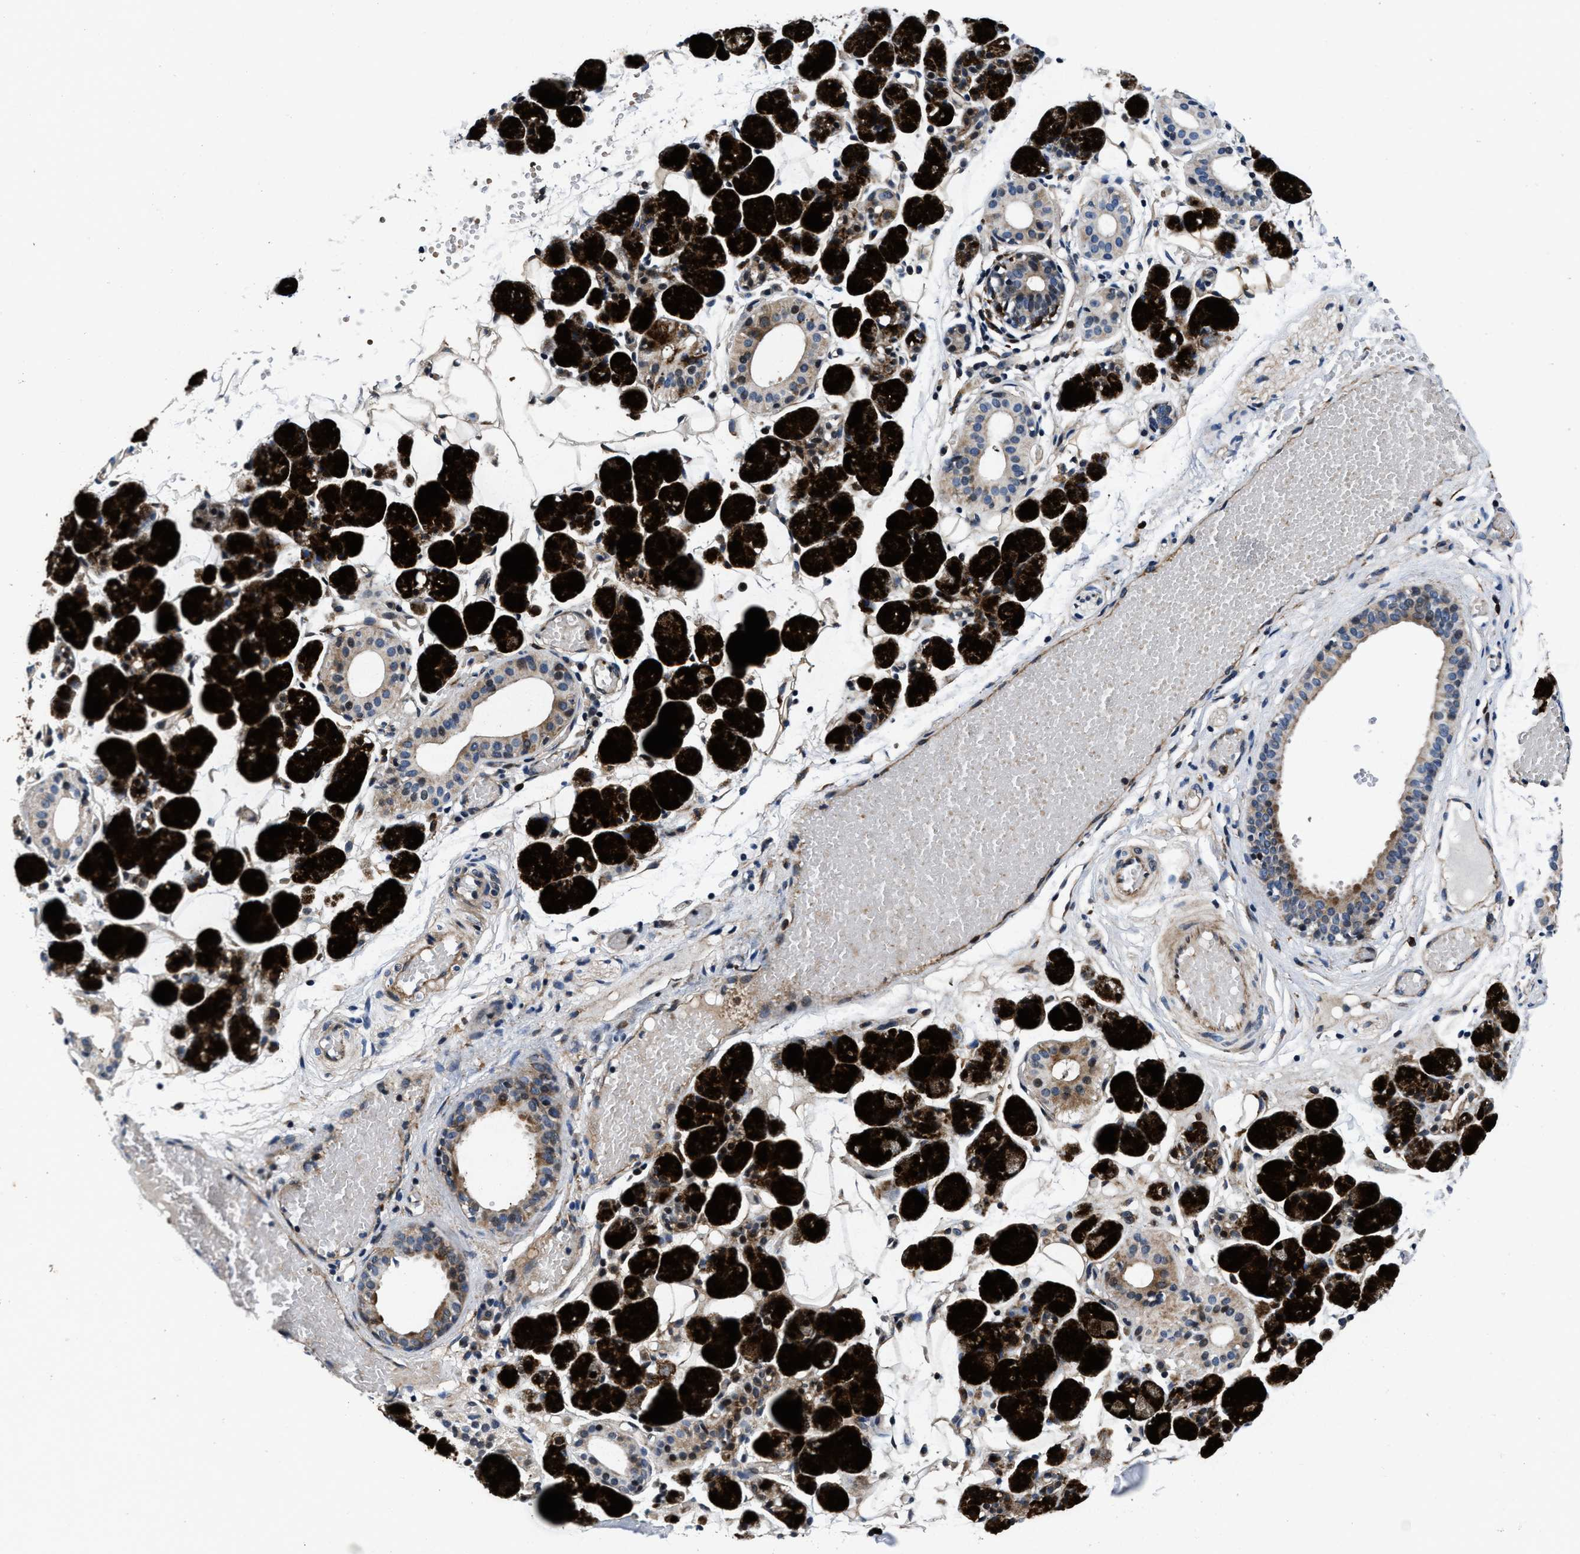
{"staining": {"intensity": "strong", "quantity": "25%-75%", "location": "cytoplasmic/membranous"}, "tissue": "salivary gland", "cell_type": "Glandular cells", "image_type": "normal", "snomed": [{"axis": "morphology", "description": "Normal tissue, NOS"}, {"axis": "topography", "description": "Salivary gland"}], "caption": "A brown stain highlights strong cytoplasmic/membranous positivity of a protein in glandular cells of benign salivary gland. (DAB IHC, brown staining for protein, blue staining for nuclei).", "gene": "C2orf66", "patient": {"sex": "female", "age": 33}}